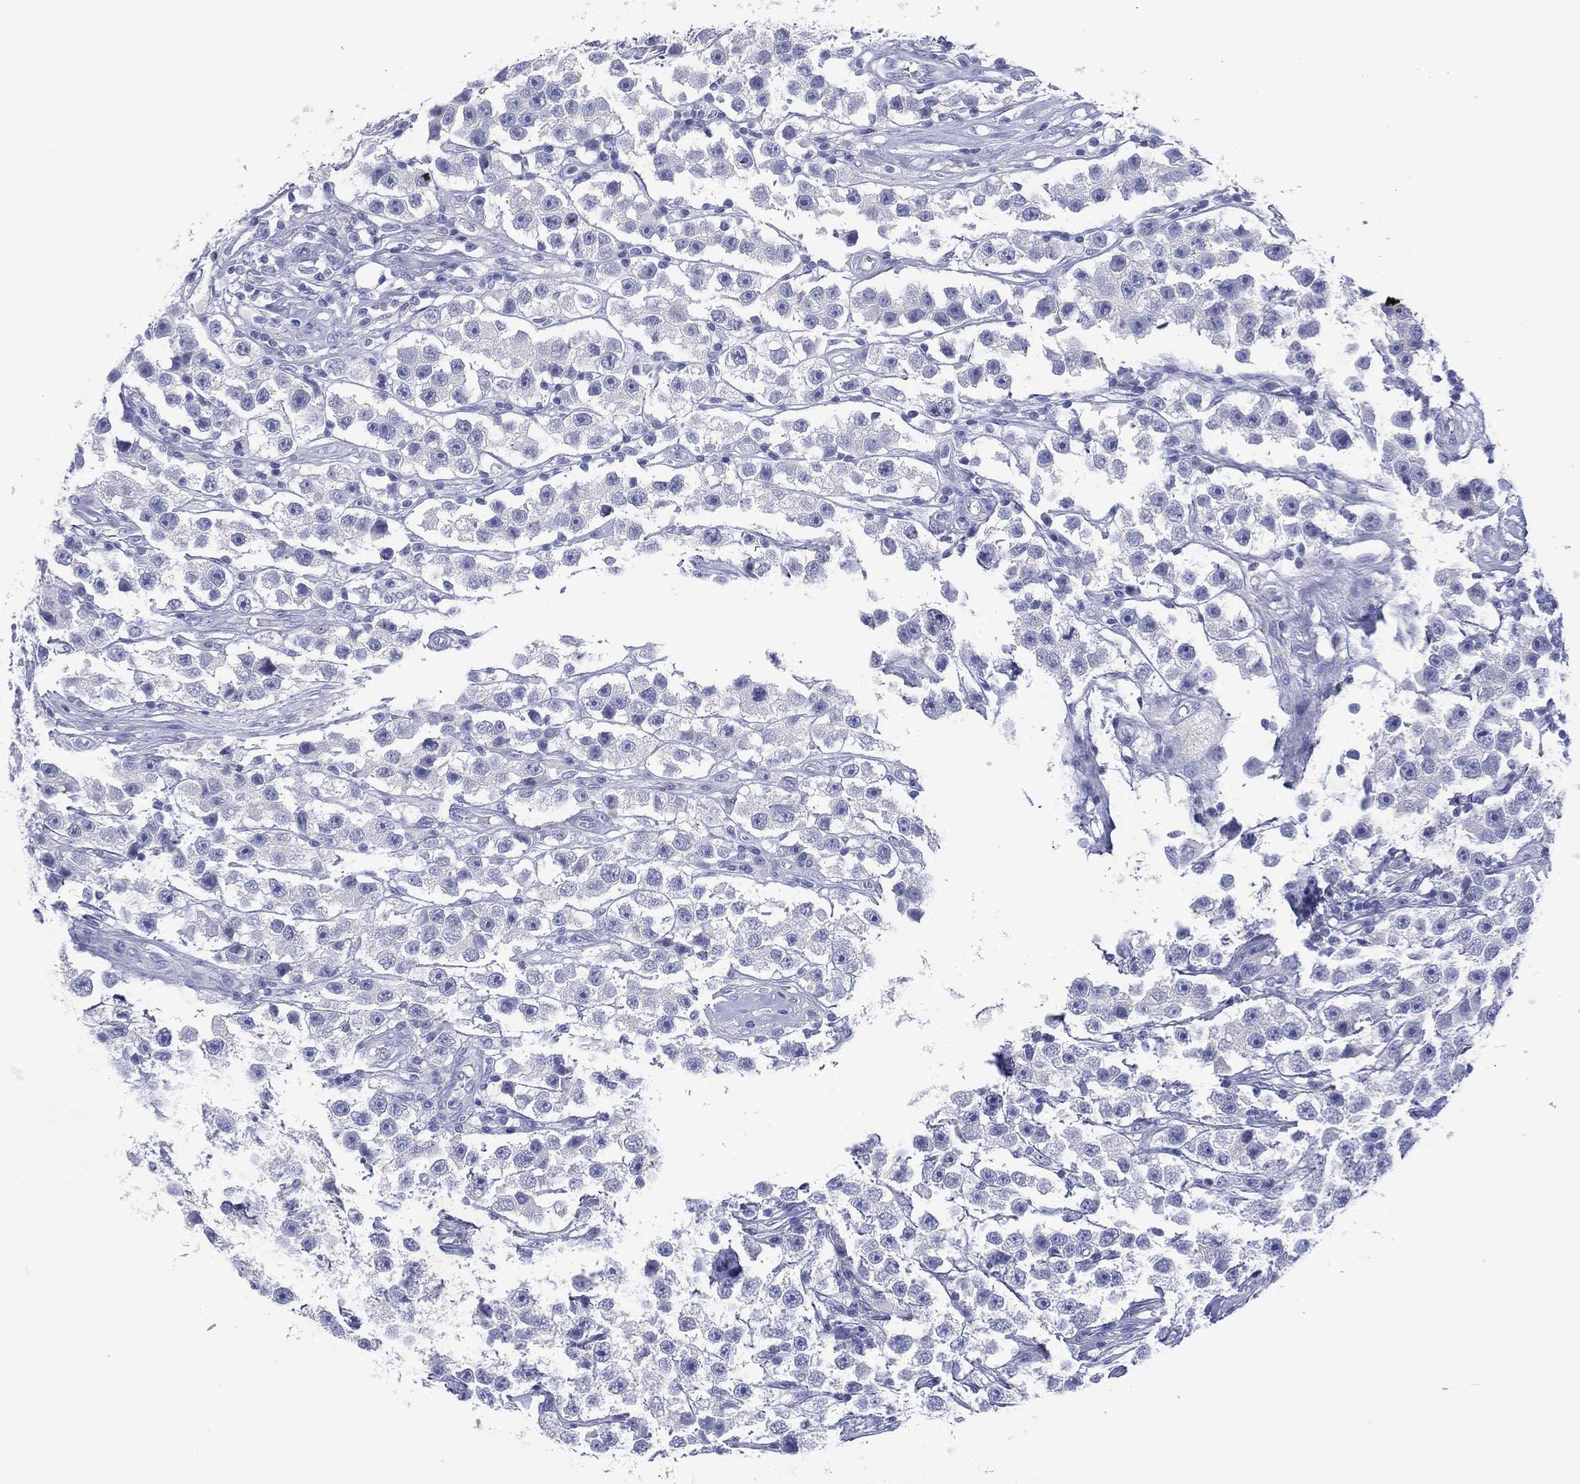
{"staining": {"intensity": "negative", "quantity": "none", "location": "none"}, "tissue": "testis cancer", "cell_type": "Tumor cells", "image_type": "cancer", "snomed": [{"axis": "morphology", "description": "Seminoma, NOS"}, {"axis": "topography", "description": "Testis"}], "caption": "Testis cancer (seminoma) stained for a protein using immunohistochemistry (IHC) reveals no expression tumor cells.", "gene": "DSG1", "patient": {"sex": "male", "age": 45}}